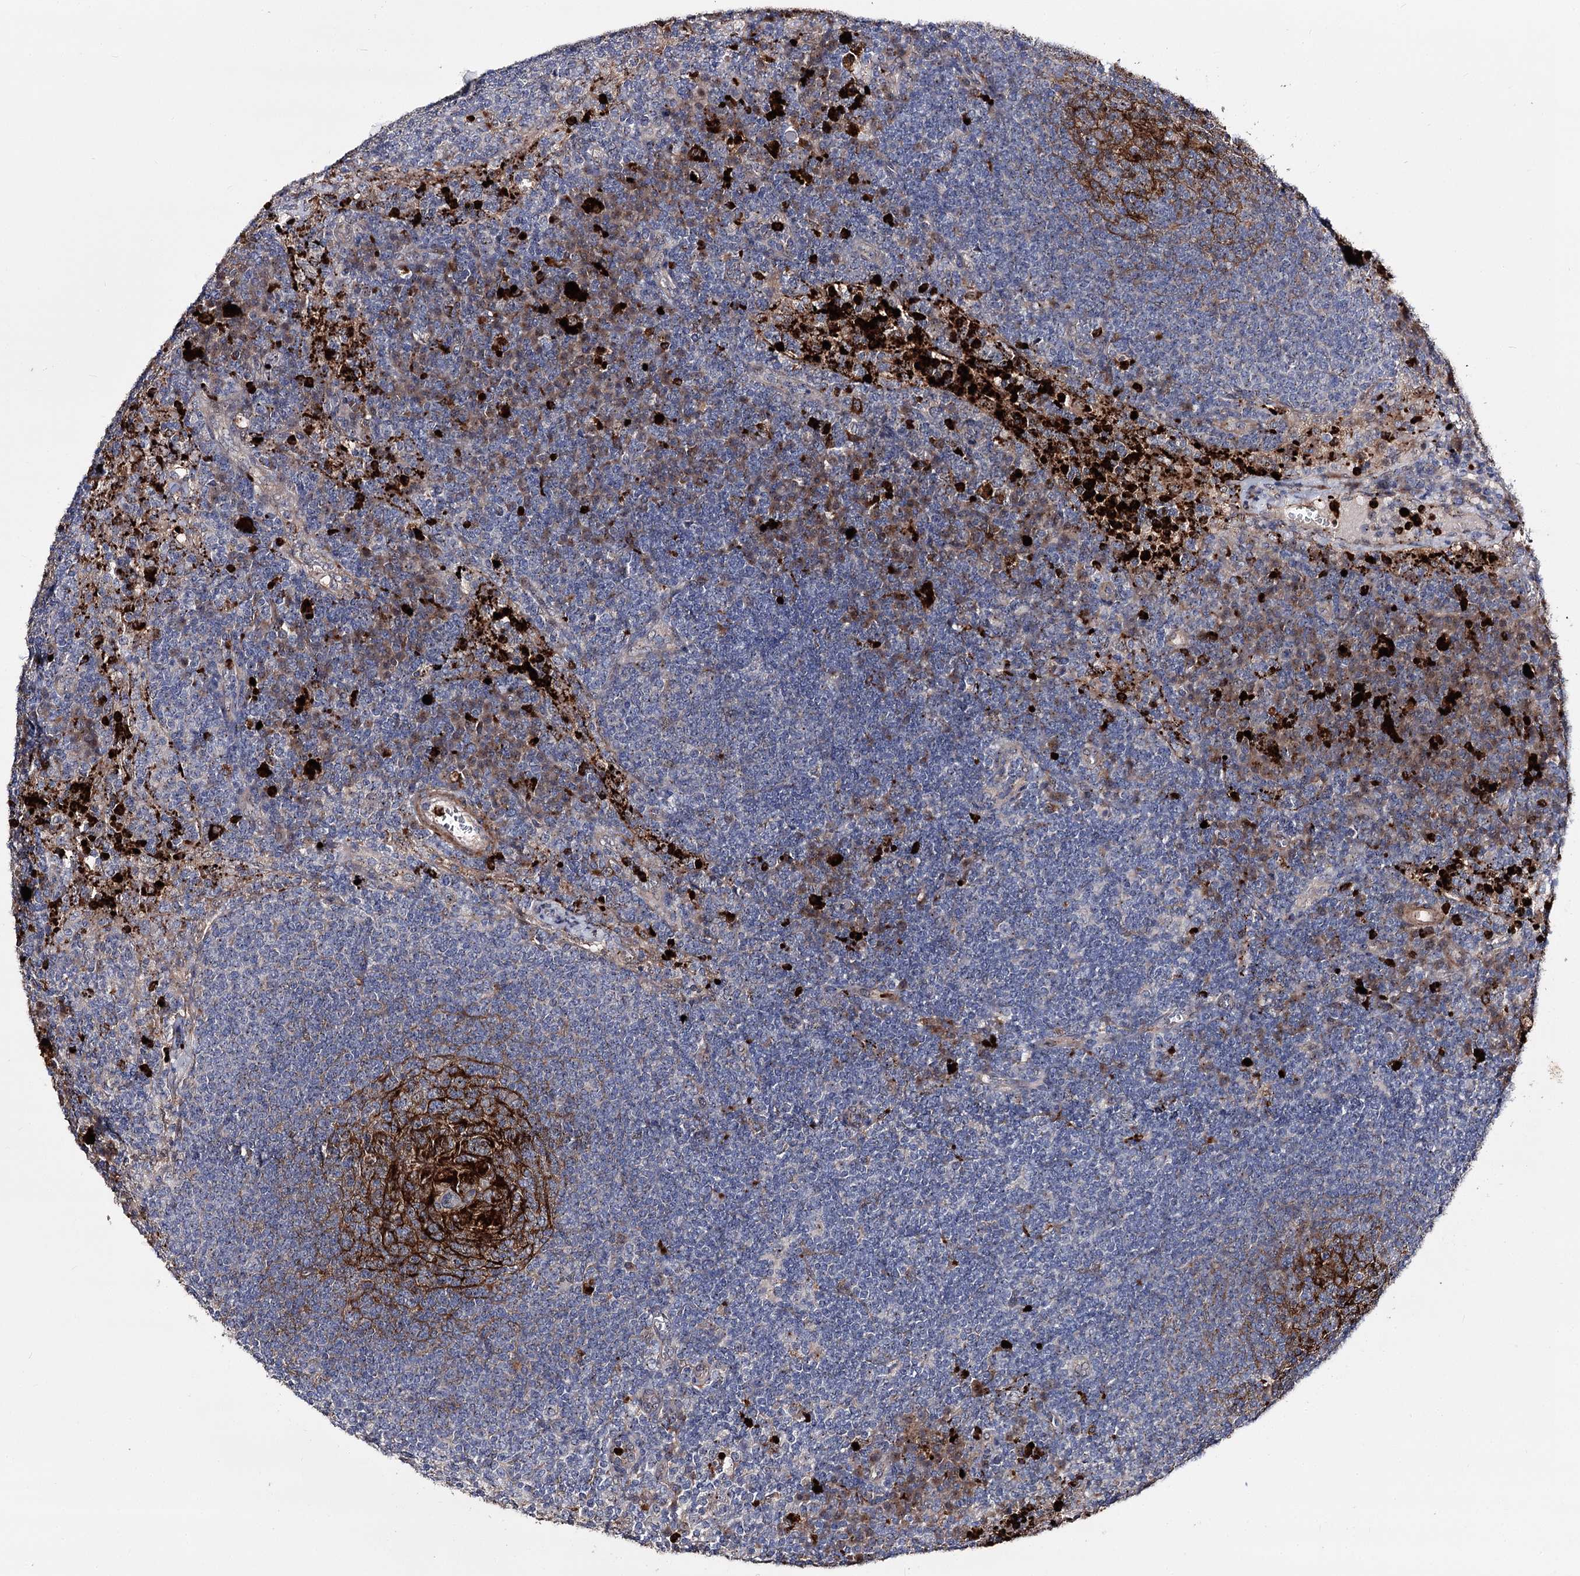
{"staining": {"intensity": "negative", "quantity": "none", "location": "none"}, "tissue": "lymph node", "cell_type": "Germinal center cells", "image_type": "normal", "snomed": [{"axis": "morphology", "description": "Normal tissue, NOS"}, {"axis": "topography", "description": "Lymph node"}], "caption": "Immunohistochemical staining of benign lymph node displays no significant positivity in germinal center cells.", "gene": "MINDY3", "patient": {"sex": "female", "age": 70}}